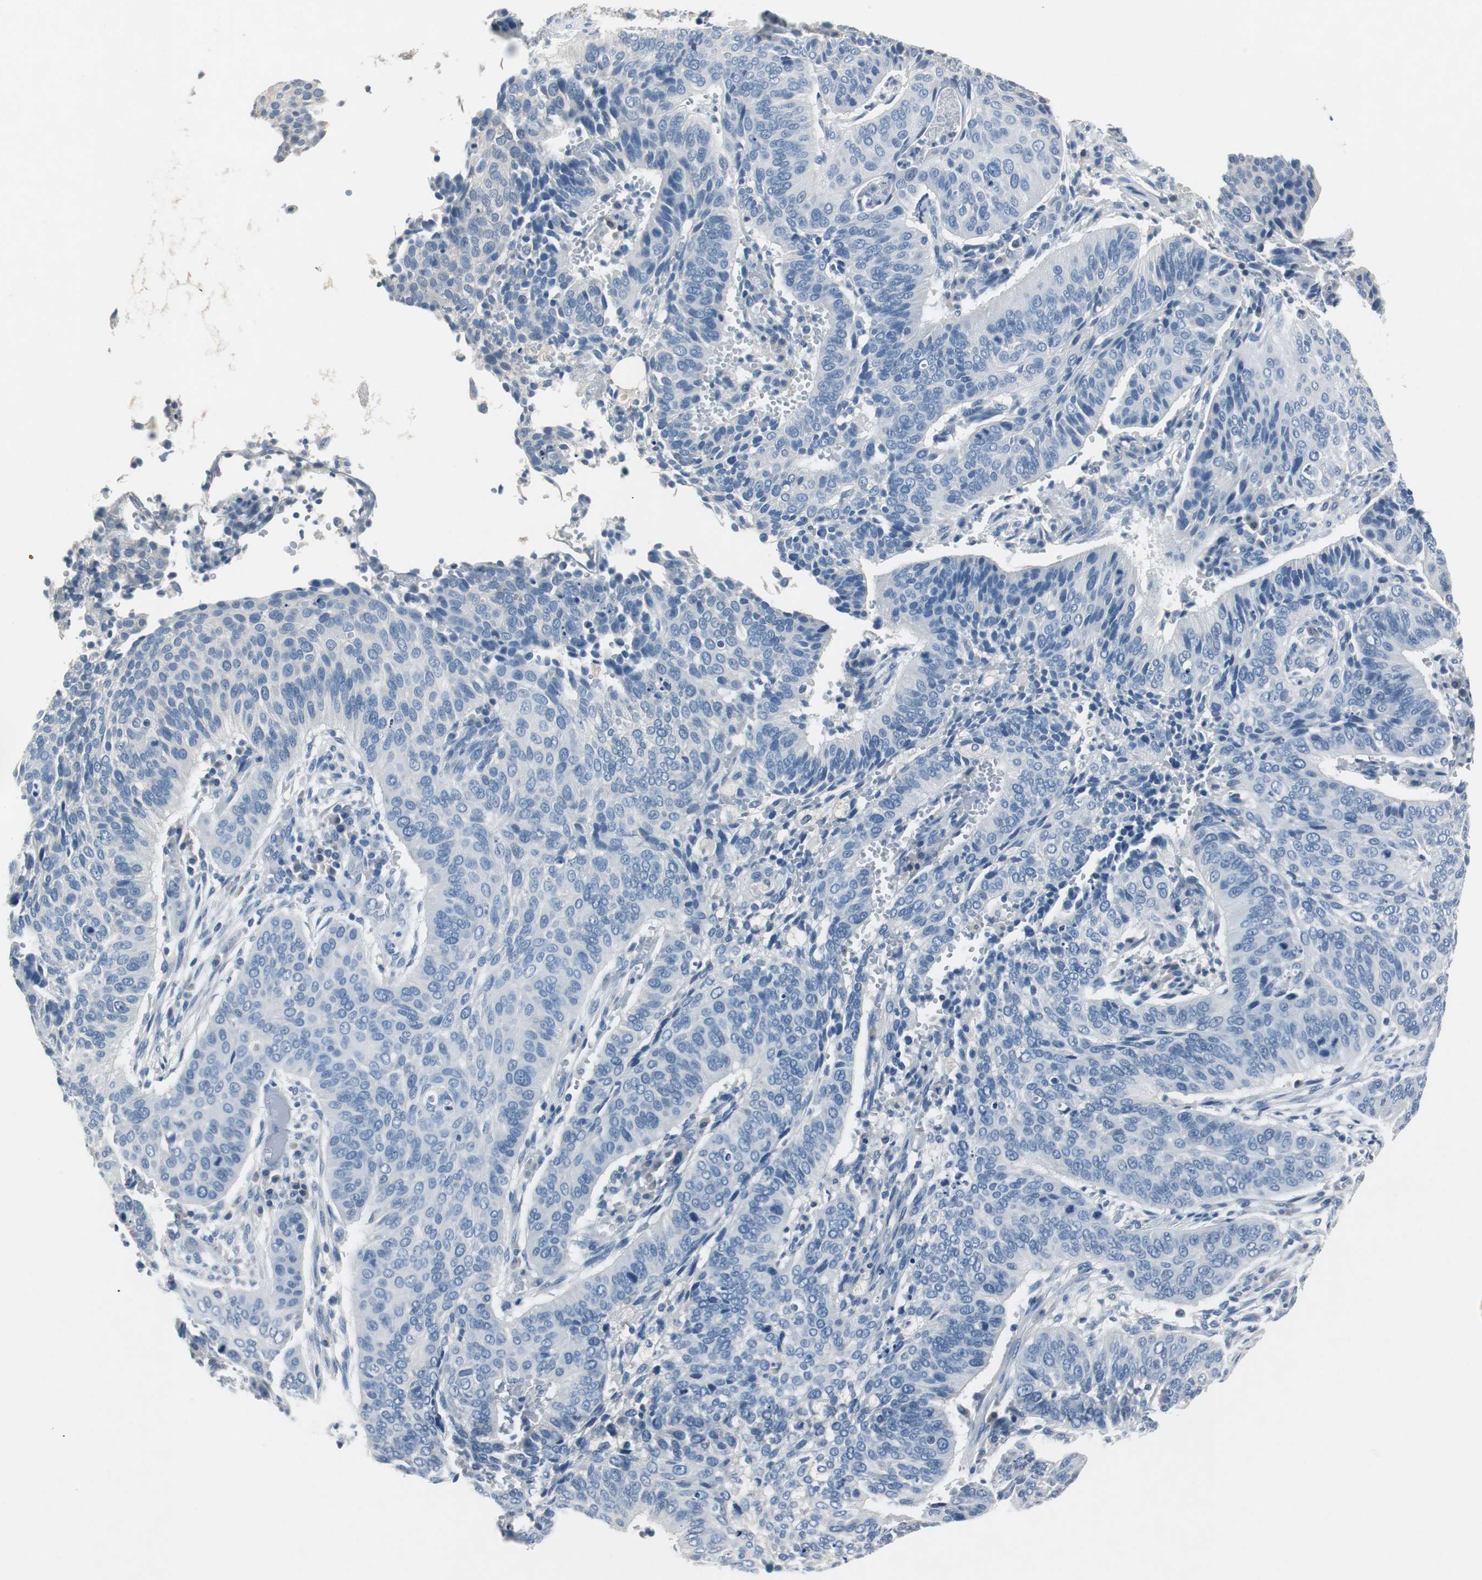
{"staining": {"intensity": "negative", "quantity": "none", "location": "none"}, "tissue": "cervical cancer", "cell_type": "Tumor cells", "image_type": "cancer", "snomed": [{"axis": "morphology", "description": "Squamous cell carcinoma, NOS"}, {"axis": "topography", "description": "Cervix"}], "caption": "Photomicrograph shows no significant protein staining in tumor cells of cervical cancer.", "gene": "LRP2", "patient": {"sex": "female", "age": 39}}